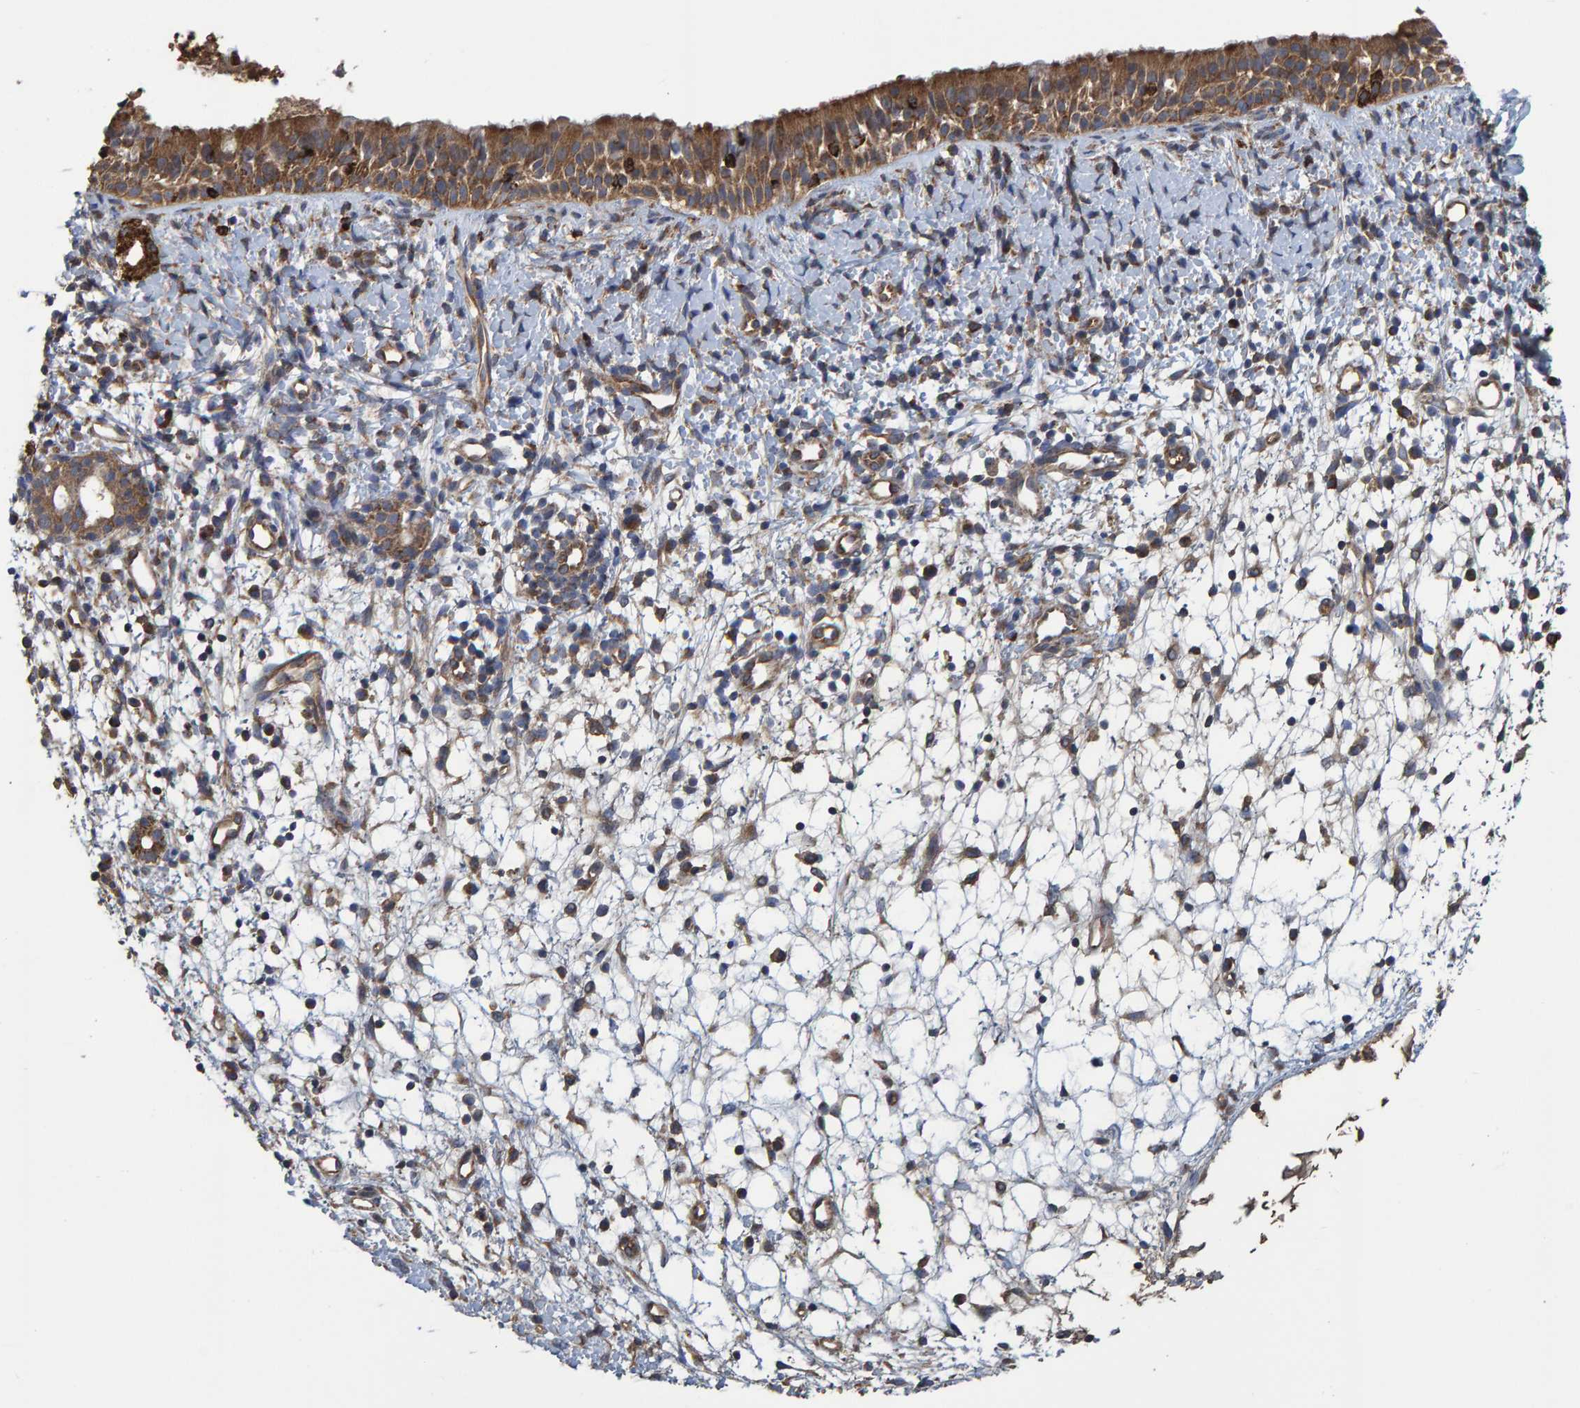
{"staining": {"intensity": "moderate", "quantity": ">75%", "location": "cytoplasmic/membranous"}, "tissue": "nasopharynx", "cell_type": "Respiratory epithelial cells", "image_type": "normal", "snomed": [{"axis": "morphology", "description": "Normal tissue, NOS"}, {"axis": "topography", "description": "Nasopharynx"}], "caption": "Brown immunohistochemical staining in benign human nasopharynx demonstrates moderate cytoplasmic/membranous expression in approximately >75% of respiratory epithelial cells.", "gene": "LRSAM1", "patient": {"sex": "male", "age": 22}}